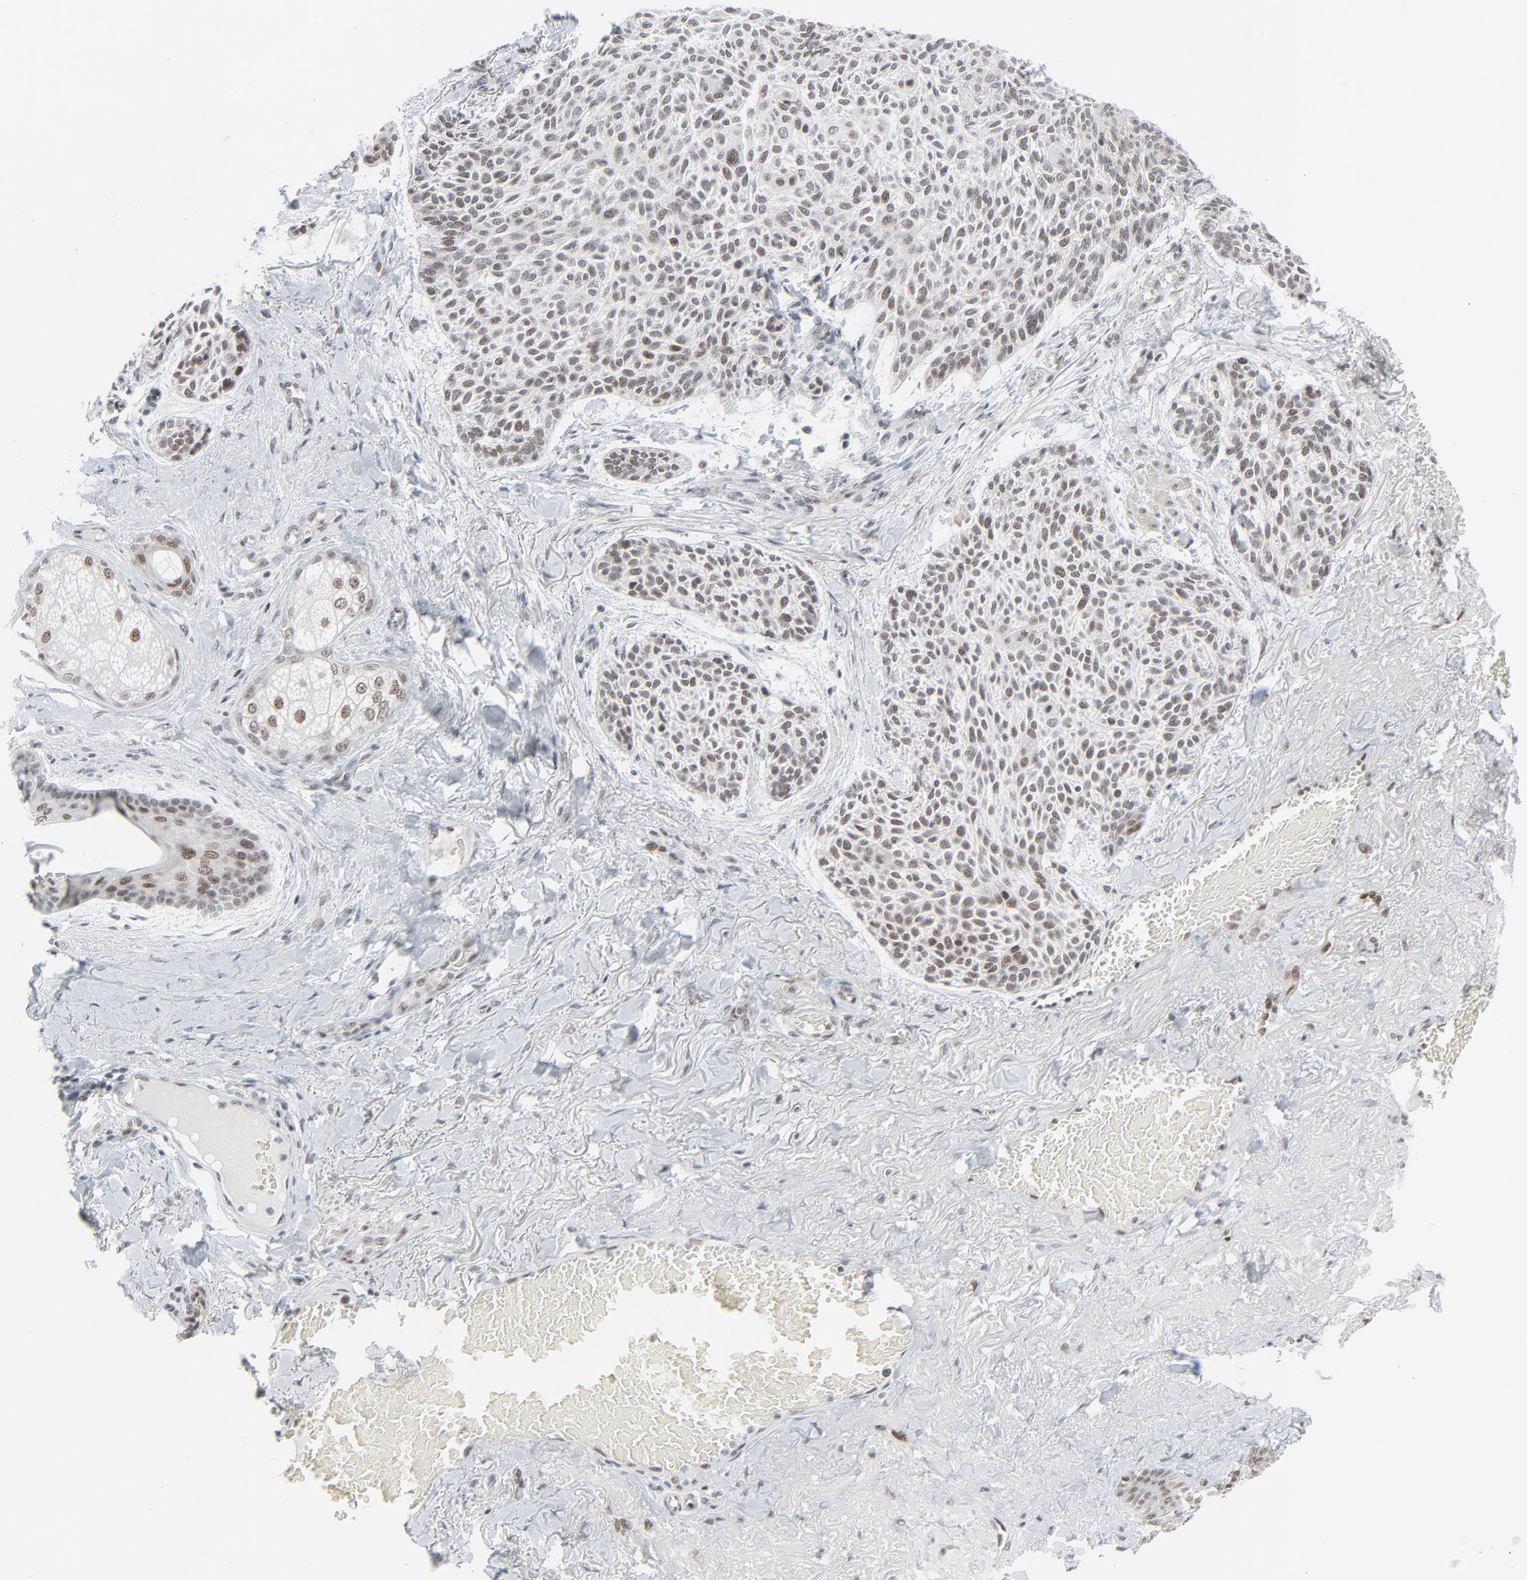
{"staining": {"intensity": "moderate", "quantity": ">75%", "location": "nuclear"}, "tissue": "skin cancer", "cell_type": "Tumor cells", "image_type": "cancer", "snomed": [{"axis": "morphology", "description": "Normal tissue, NOS"}, {"axis": "morphology", "description": "Basal cell carcinoma"}, {"axis": "topography", "description": "Skin"}], "caption": "Immunohistochemistry (DAB (3,3'-diaminobenzidine)) staining of skin cancer exhibits moderate nuclear protein staining in approximately >75% of tumor cells.", "gene": "FBXO28", "patient": {"sex": "female", "age": 70}}